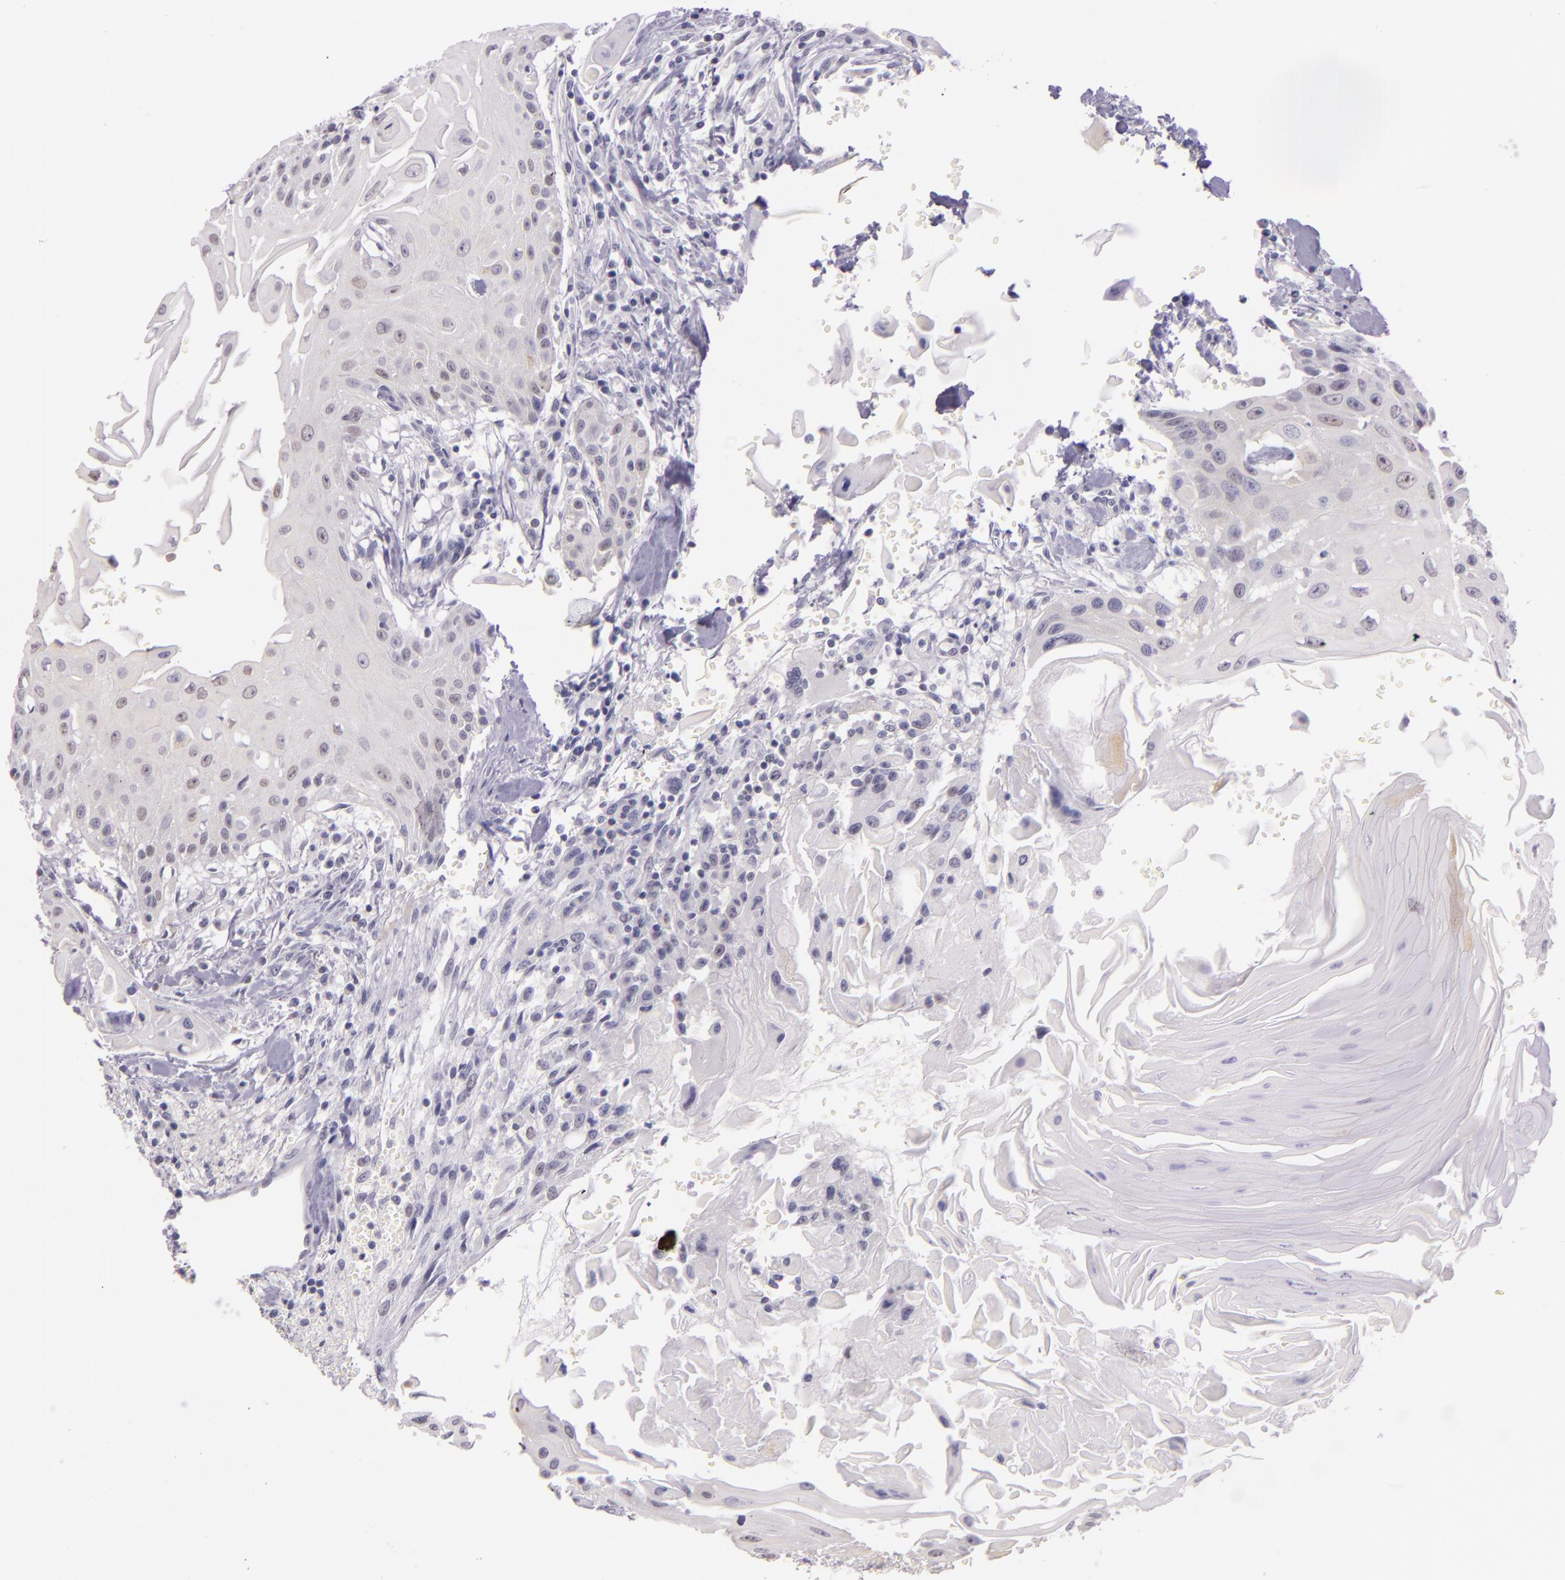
{"staining": {"intensity": "negative", "quantity": "none", "location": "none"}, "tissue": "head and neck cancer", "cell_type": "Tumor cells", "image_type": "cancer", "snomed": [{"axis": "morphology", "description": "Squamous cell carcinoma, NOS"}, {"axis": "morphology", "description": "Squamous cell carcinoma, metastatic, NOS"}, {"axis": "topography", "description": "Lymph node"}, {"axis": "topography", "description": "Salivary gland"}, {"axis": "topography", "description": "Head-Neck"}], "caption": "Immunohistochemistry (IHC) micrograph of neoplastic tissue: human head and neck cancer stained with DAB exhibits no significant protein expression in tumor cells.", "gene": "HSPA8", "patient": {"sex": "female", "age": 74}}